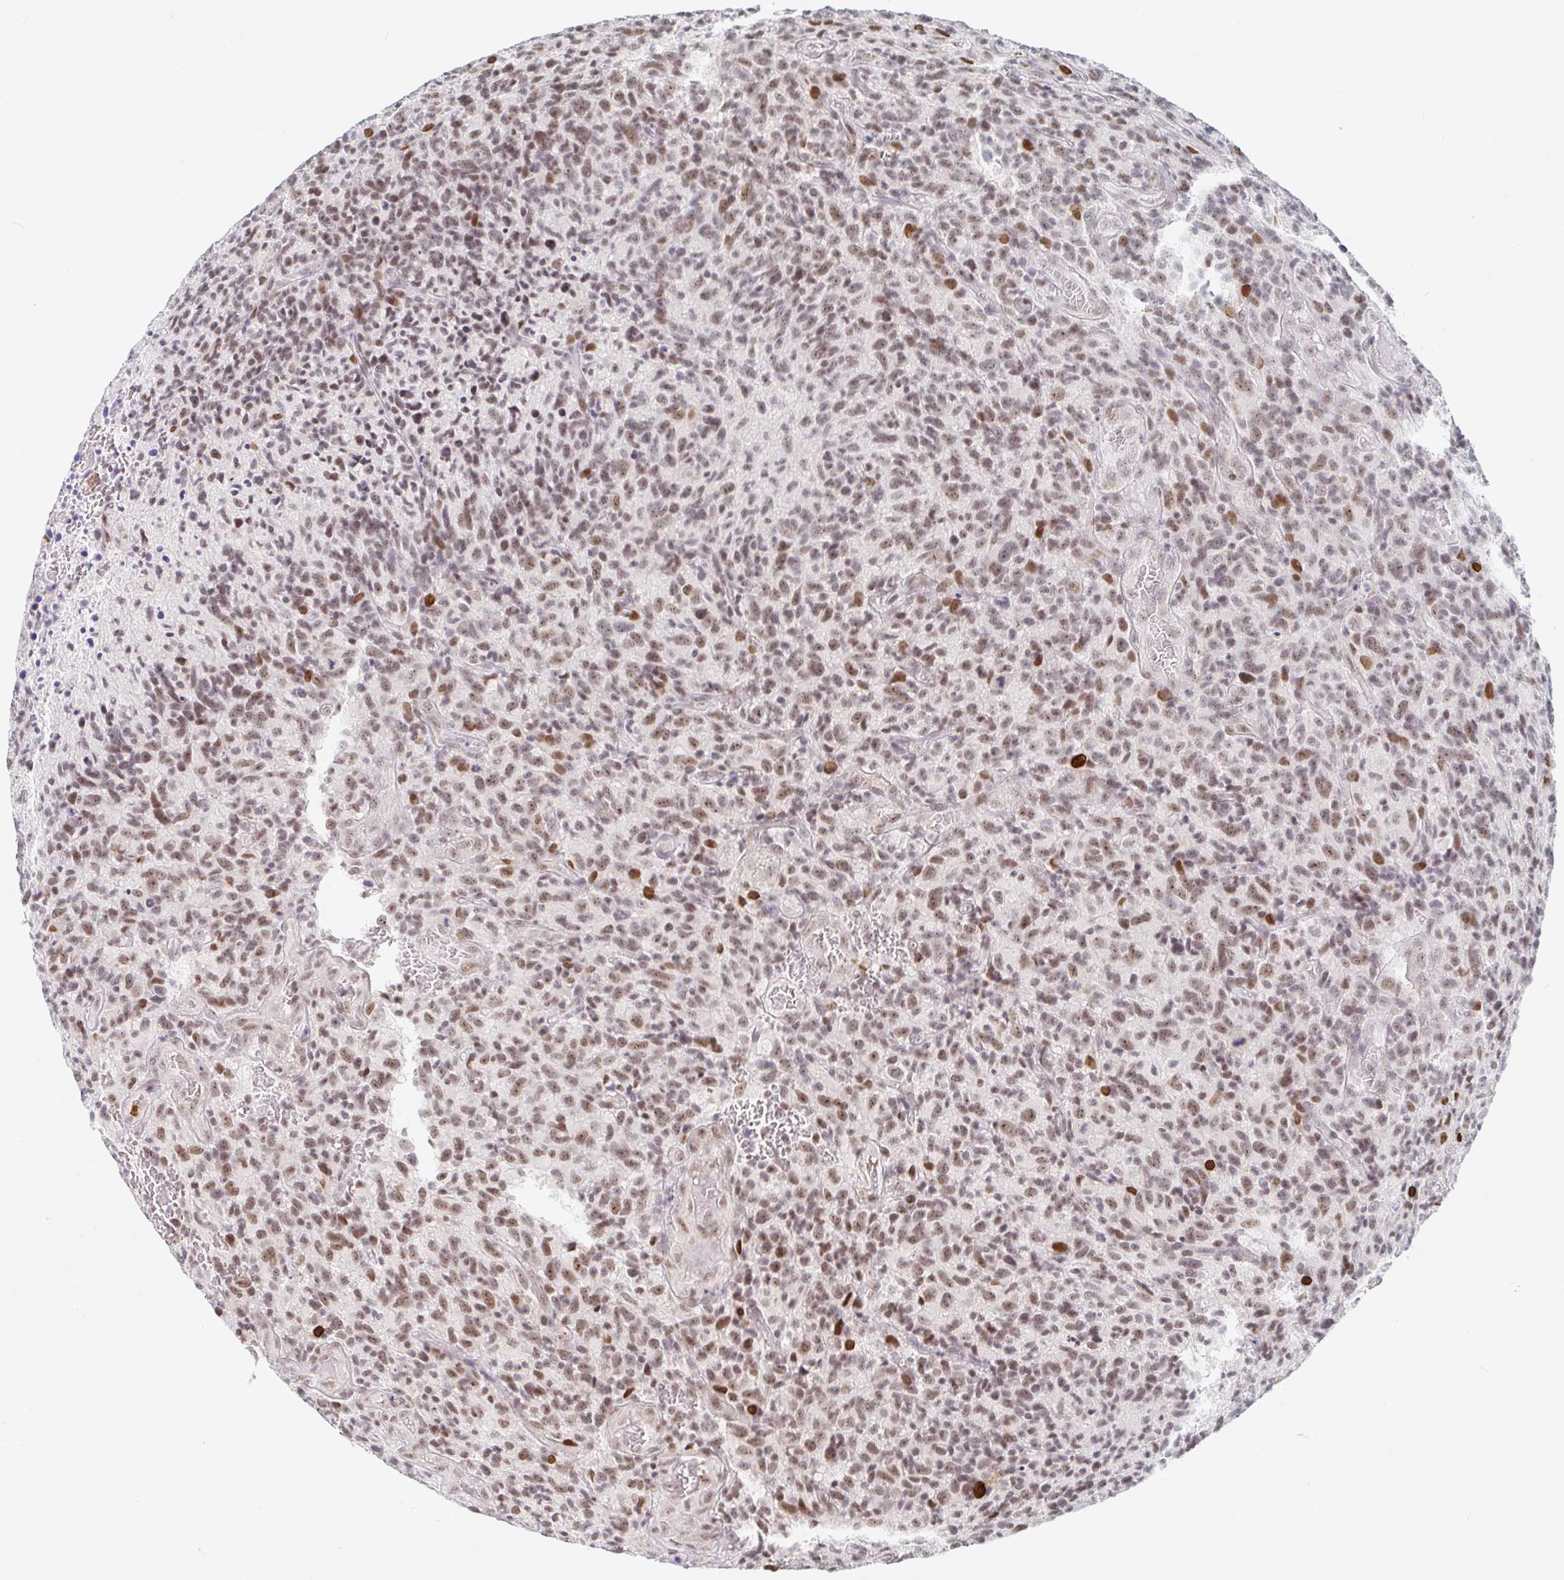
{"staining": {"intensity": "moderate", "quantity": ">75%", "location": "nuclear"}, "tissue": "glioma", "cell_type": "Tumor cells", "image_type": "cancer", "snomed": [{"axis": "morphology", "description": "Glioma, malignant, High grade"}, {"axis": "topography", "description": "Brain"}], "caption": "Malignant high-grade glioma tissue demonstrates moderate nuclear positivity in approximately >75% of tumor cells", "gene": "CHD2", "patient": {"sex": "male", "age": 76}}